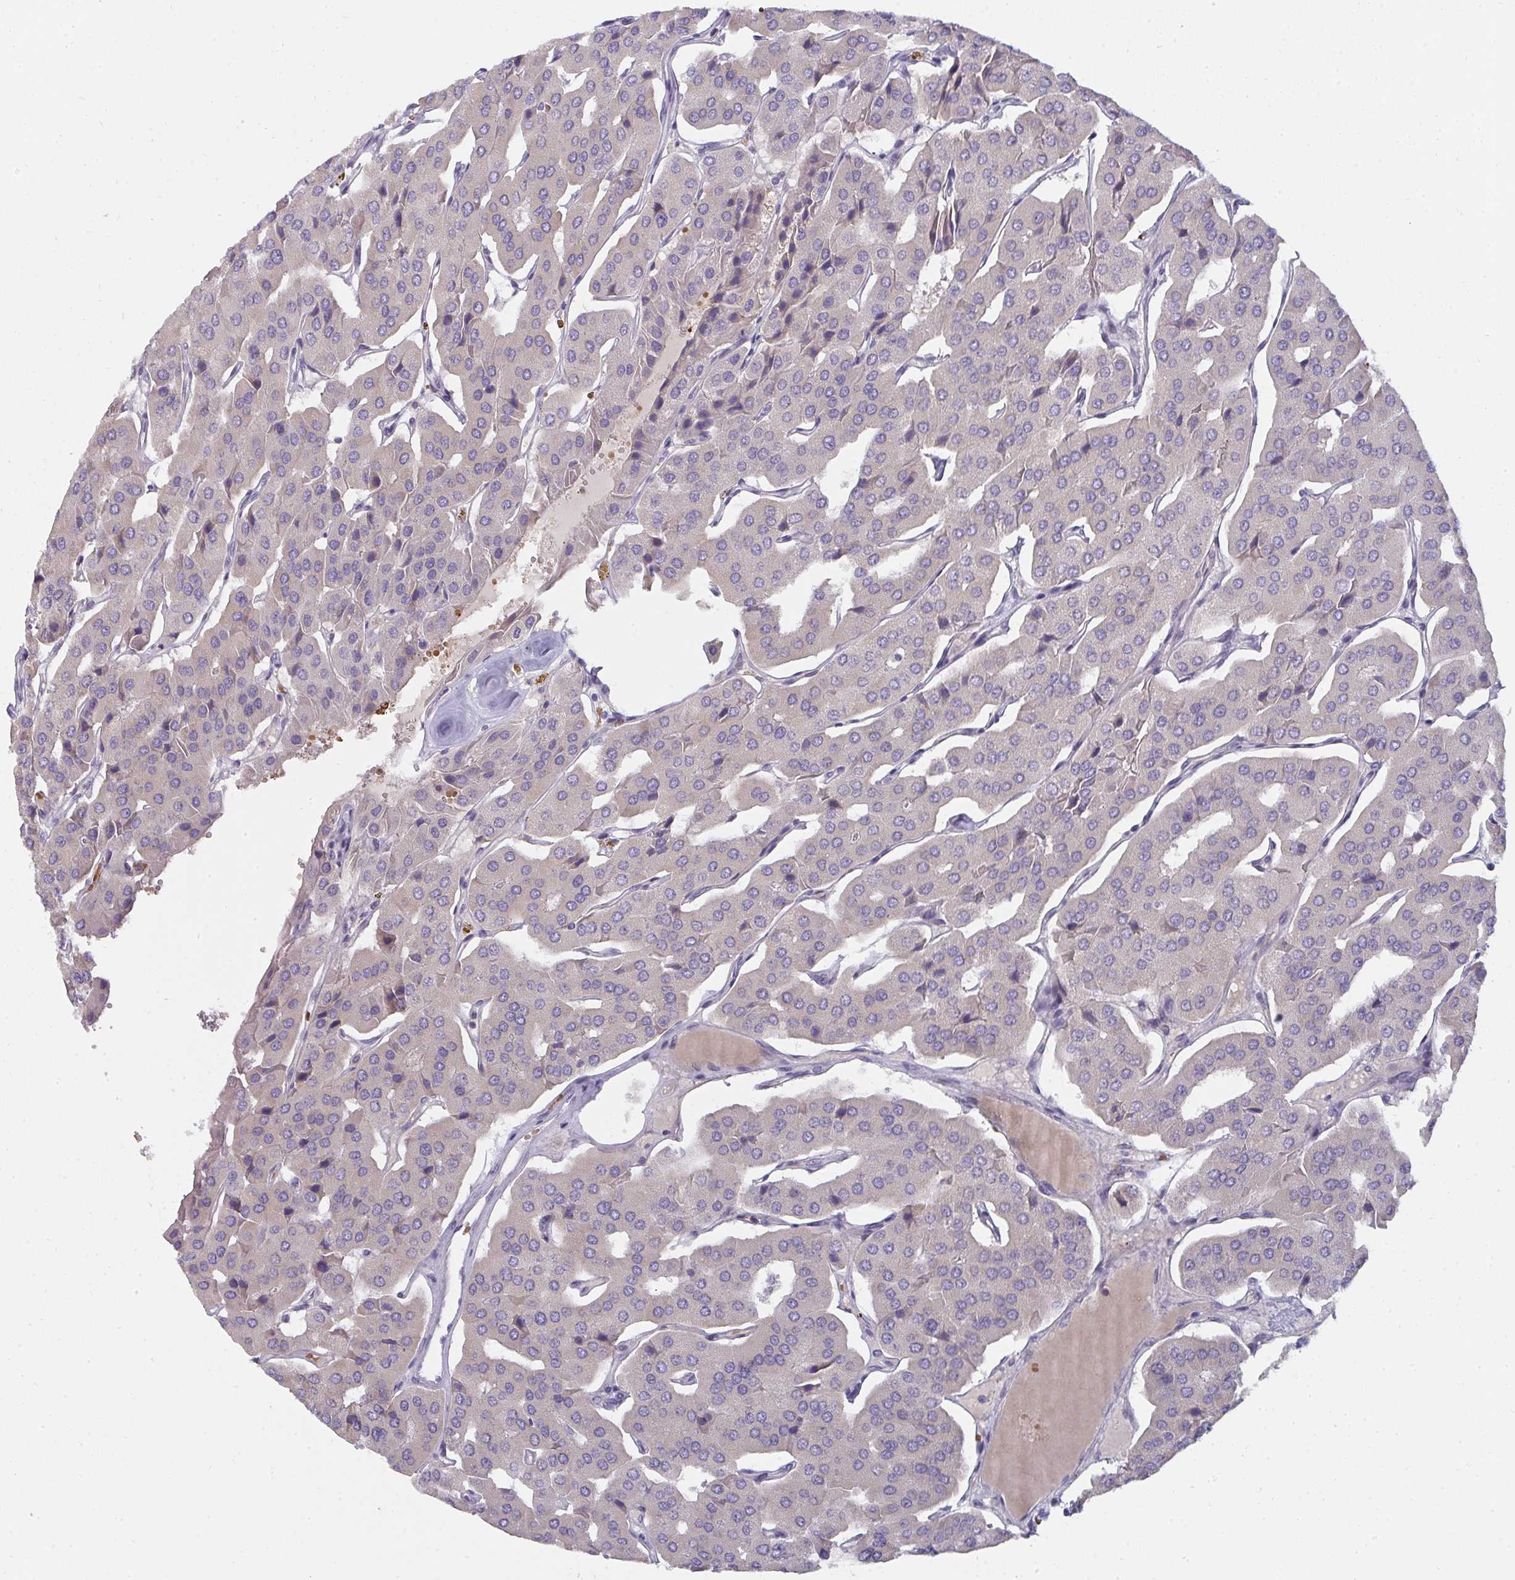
{"staining": {"intensity": "negative", "quantity": "none", "location": "none"}, "tissue": "parathyroid gland", "cell_type": "Glandular cells", "image_type": "normal", "snomed": [{"axis": "morphology", "description": "Normal tissue, NOS"}, {"axis": "morphology", "description": "Adenoma, NOS"}, {"axis": "topography", "description": "Parathyroid gland"}], "caption": "Protein analysis of unremarkable parathyroid gland exhibits no significant expression in glandular cells.", "gene": "SHB", "patient": {"sex": "female", "age": 86}}